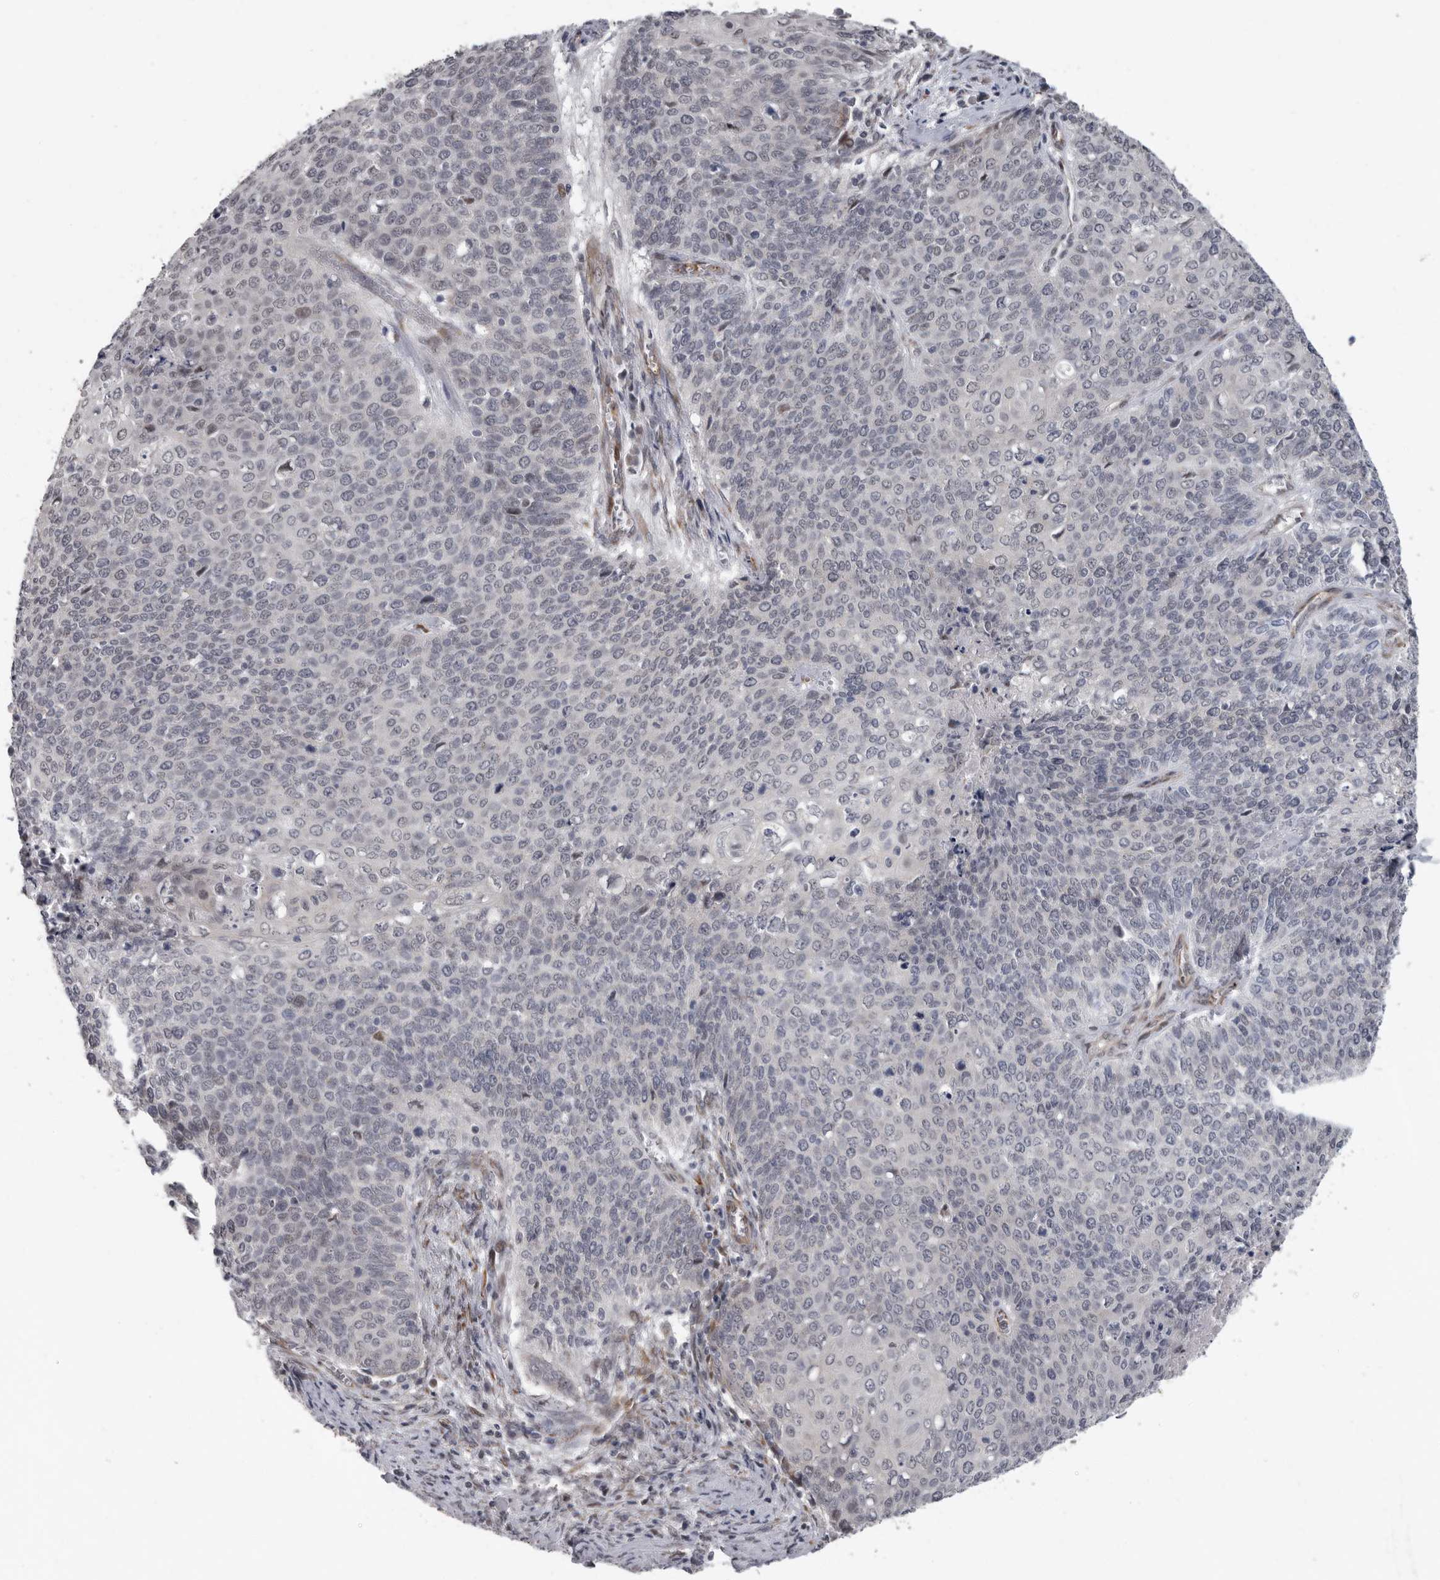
{"staining": {"intensity": "negative", "quantity": "none", "location": "none"}, "tissue": "cervical cancer", "cell_type": "Tumor cells", "image_type": "cancer", "snomed": [{"axis": "morphology", "description": "Squamous cell carcinoma, NOS"}, {"axis": "topography", "description": "Cervix"}], "caption": "Human squamous cell carcinoma (cervical) stained for a protein using immunohistochemistry (IHC) reveals no staining in tumor cells.", "gene": "RALGPS2", "patient": {"sex": "female", "age": 39}}